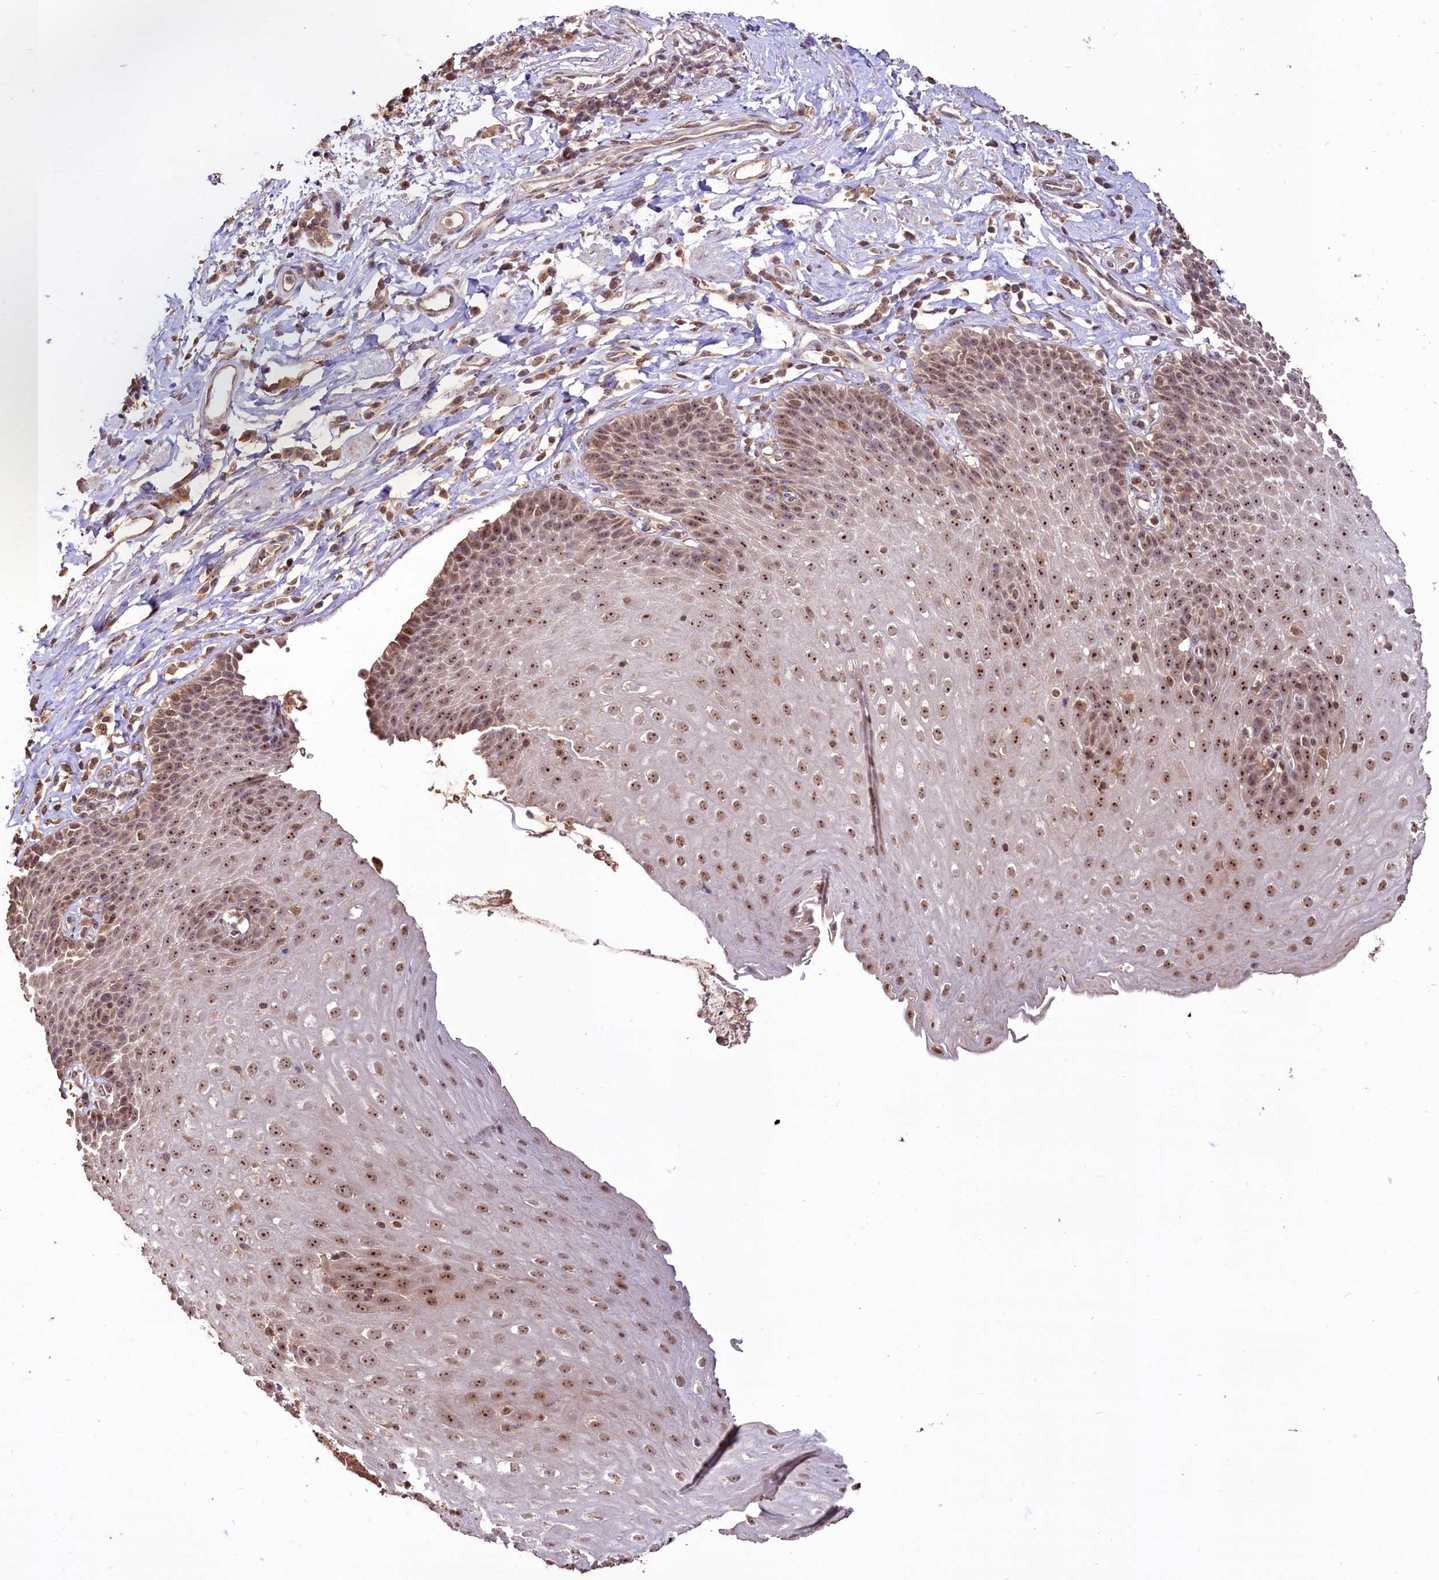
{"staining": {"intensity": "moderate", "quantity": ">75%", "location": "nuclear"}, "tissue": "esophagus", "cell_type": "Squamous epithelial cells", "image_type": "normal", "snomed": [{"axis": "morphology", "description": "Normal tissue, NOS"}, {"axis": "topography", "description": "Esophagus"}], "caption": "Immunohistochemical staining of normal esophagus reveals medium levels of moderate nuclear staining in approximately >75% of squamous epithelial cells.", "gene": "RRP8", "patient": {"sex": "female", "age": 61}}